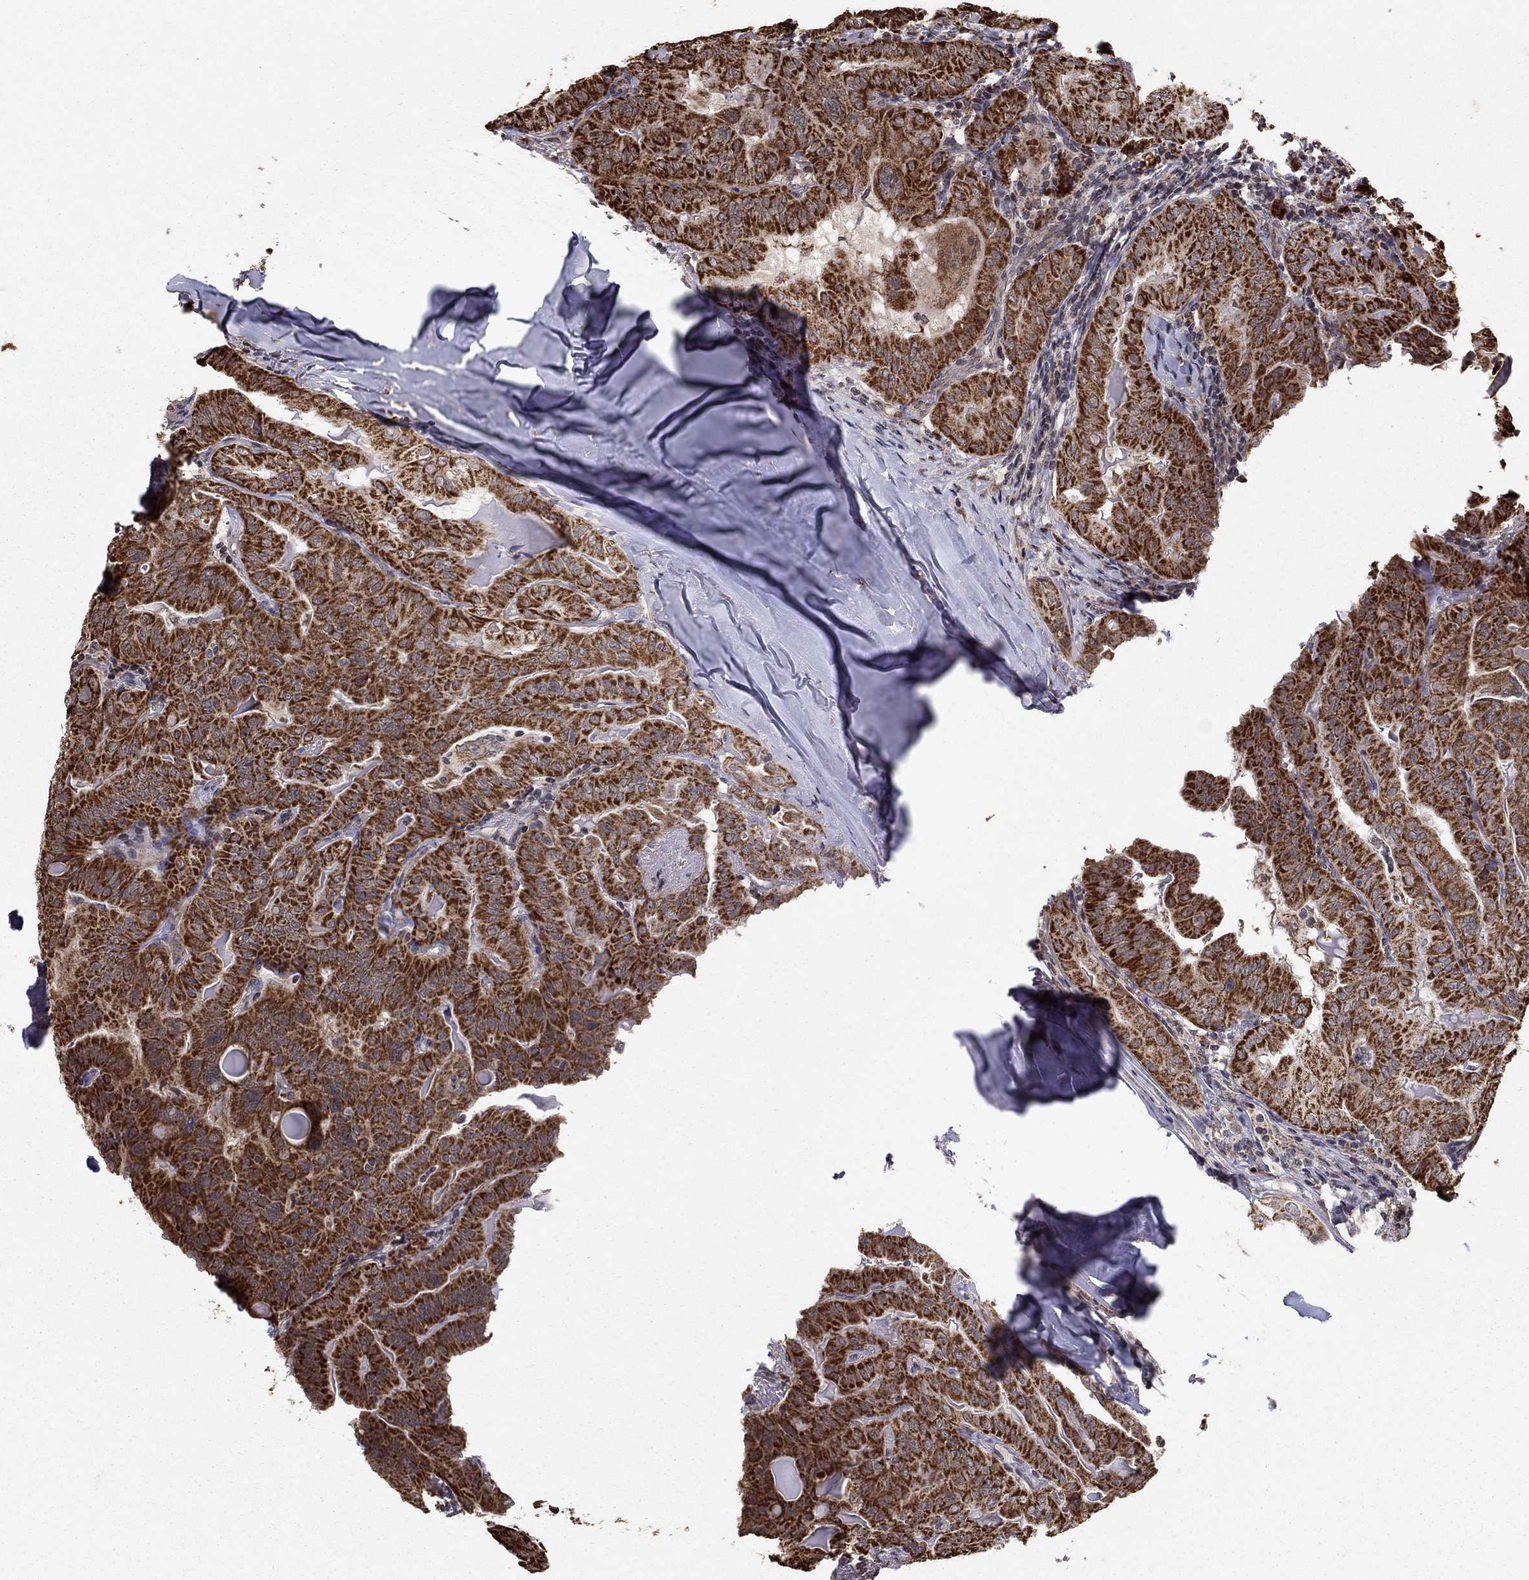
{"staining": {"intensity": "strong", "quantity": ">75%", "location": "cytoplasmic/membranous"}, "tissue": "thyroid cancer", "cell_type": "Tumor cells", "image_type": "cancer", "snomed": [{"axis": "morphology", "description": "Papillary adenocarcinoma, NOS"}, {"axis": "topography", "description": "Thyroid gland"}], "caption": "Strong cytoplasmic/membranous expression is appreciated in approximately >75% of tumor cells in papillary adenocarcinoma (thyroid).", "gene": "ACOT13", "patient": {"sex": "female", "age": 68}}